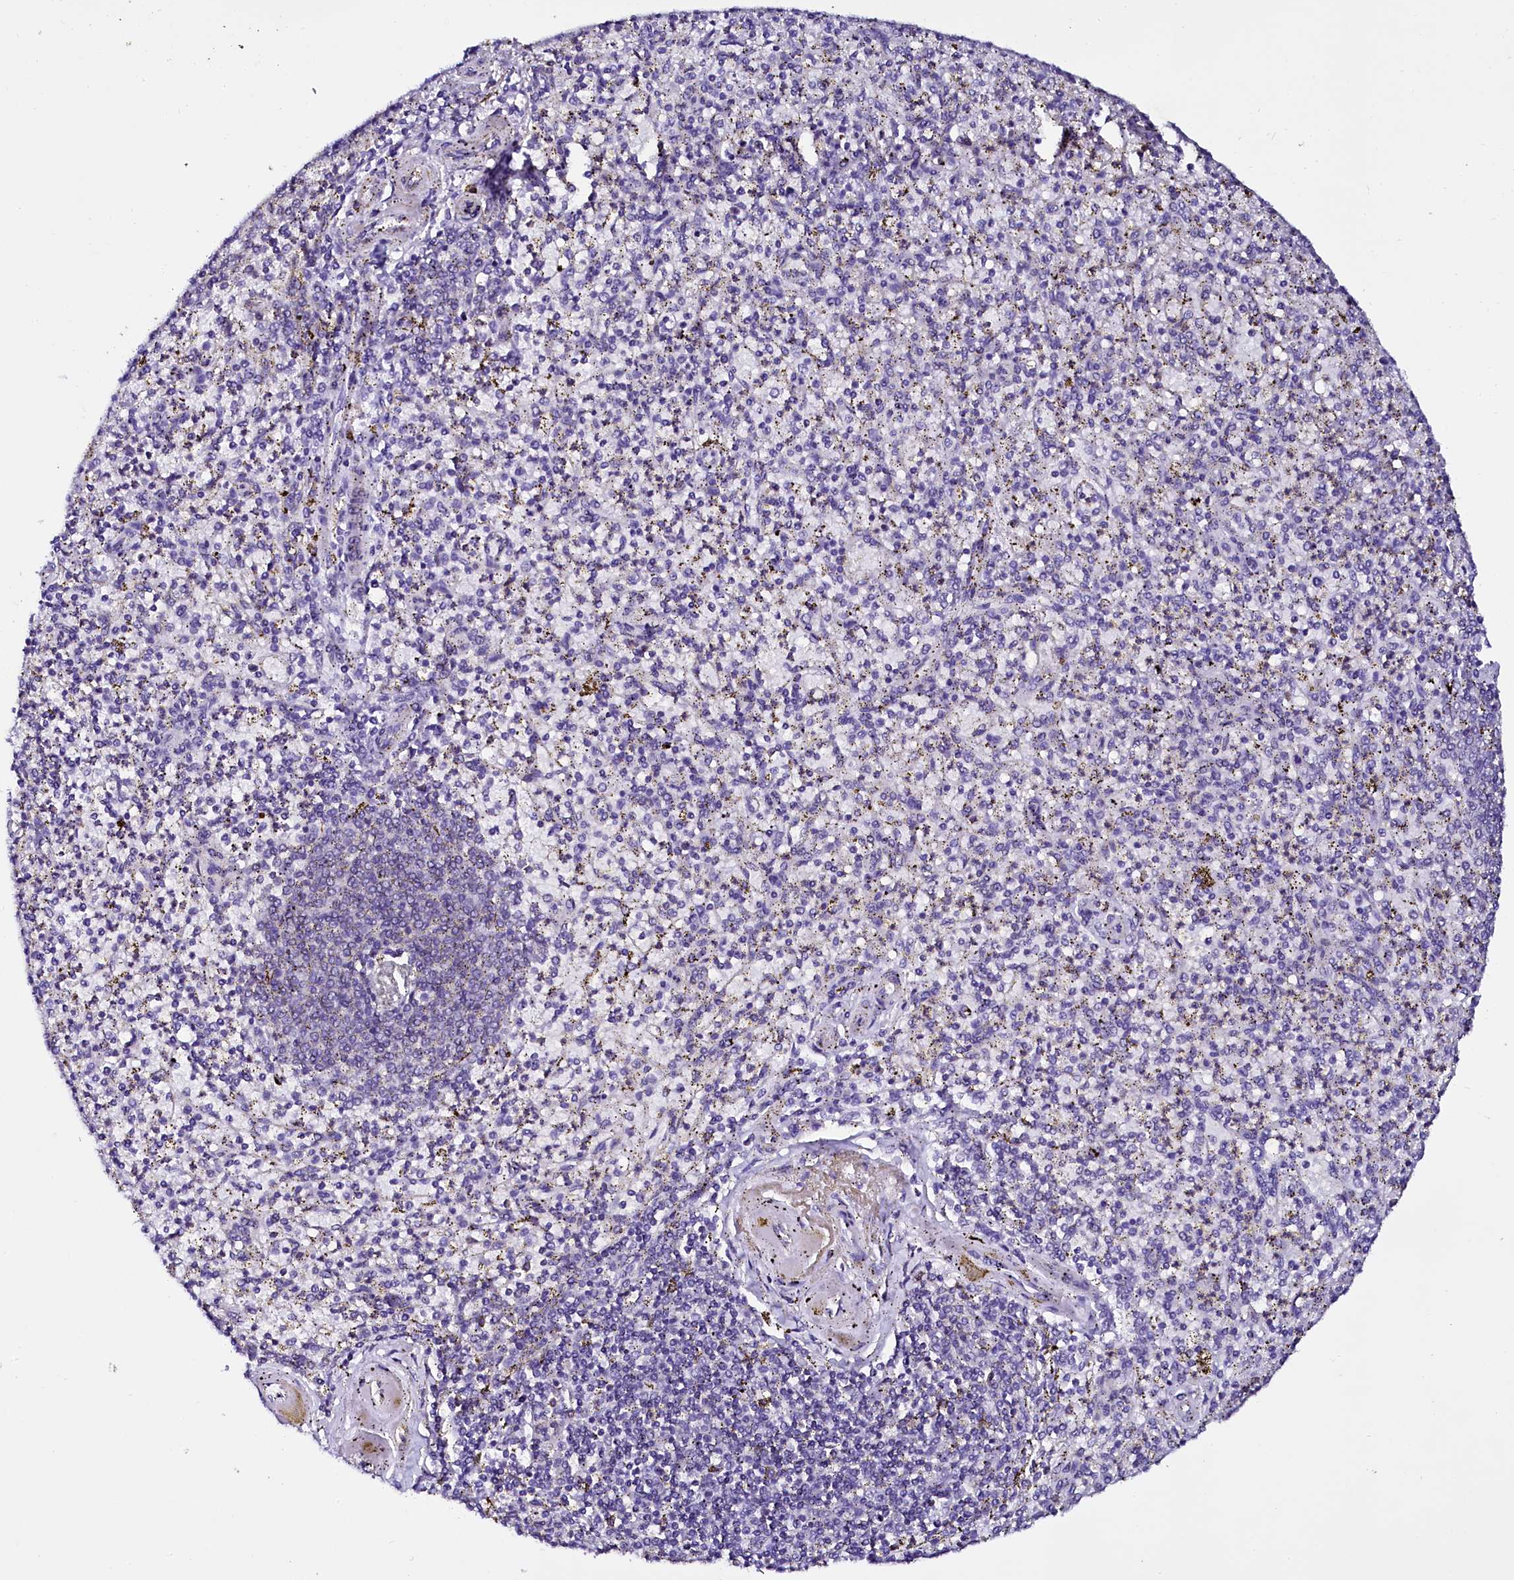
{"staining": {"intensity": "negative", "quantity": "none", "location": "none"}, "tissue": "spleen", "cell_type": "Cells in red pulp", "image_type": "normal", "snomed": [{"axis": "morphology", "description": "Normal tissue, NOS"}, {"axis": "topography", "description": "Spleen"}], "caption": "DAB (3,3'-diaminobenzidine) immunohistochemical staining of unremarkable human spleen displays no significant staining in cells in red pulp. (Immunohistochemistry (ihc), brightfield microscopy, high magnification).", "gene": "SORD", "patient": {"sex": "male", "age": 72}}